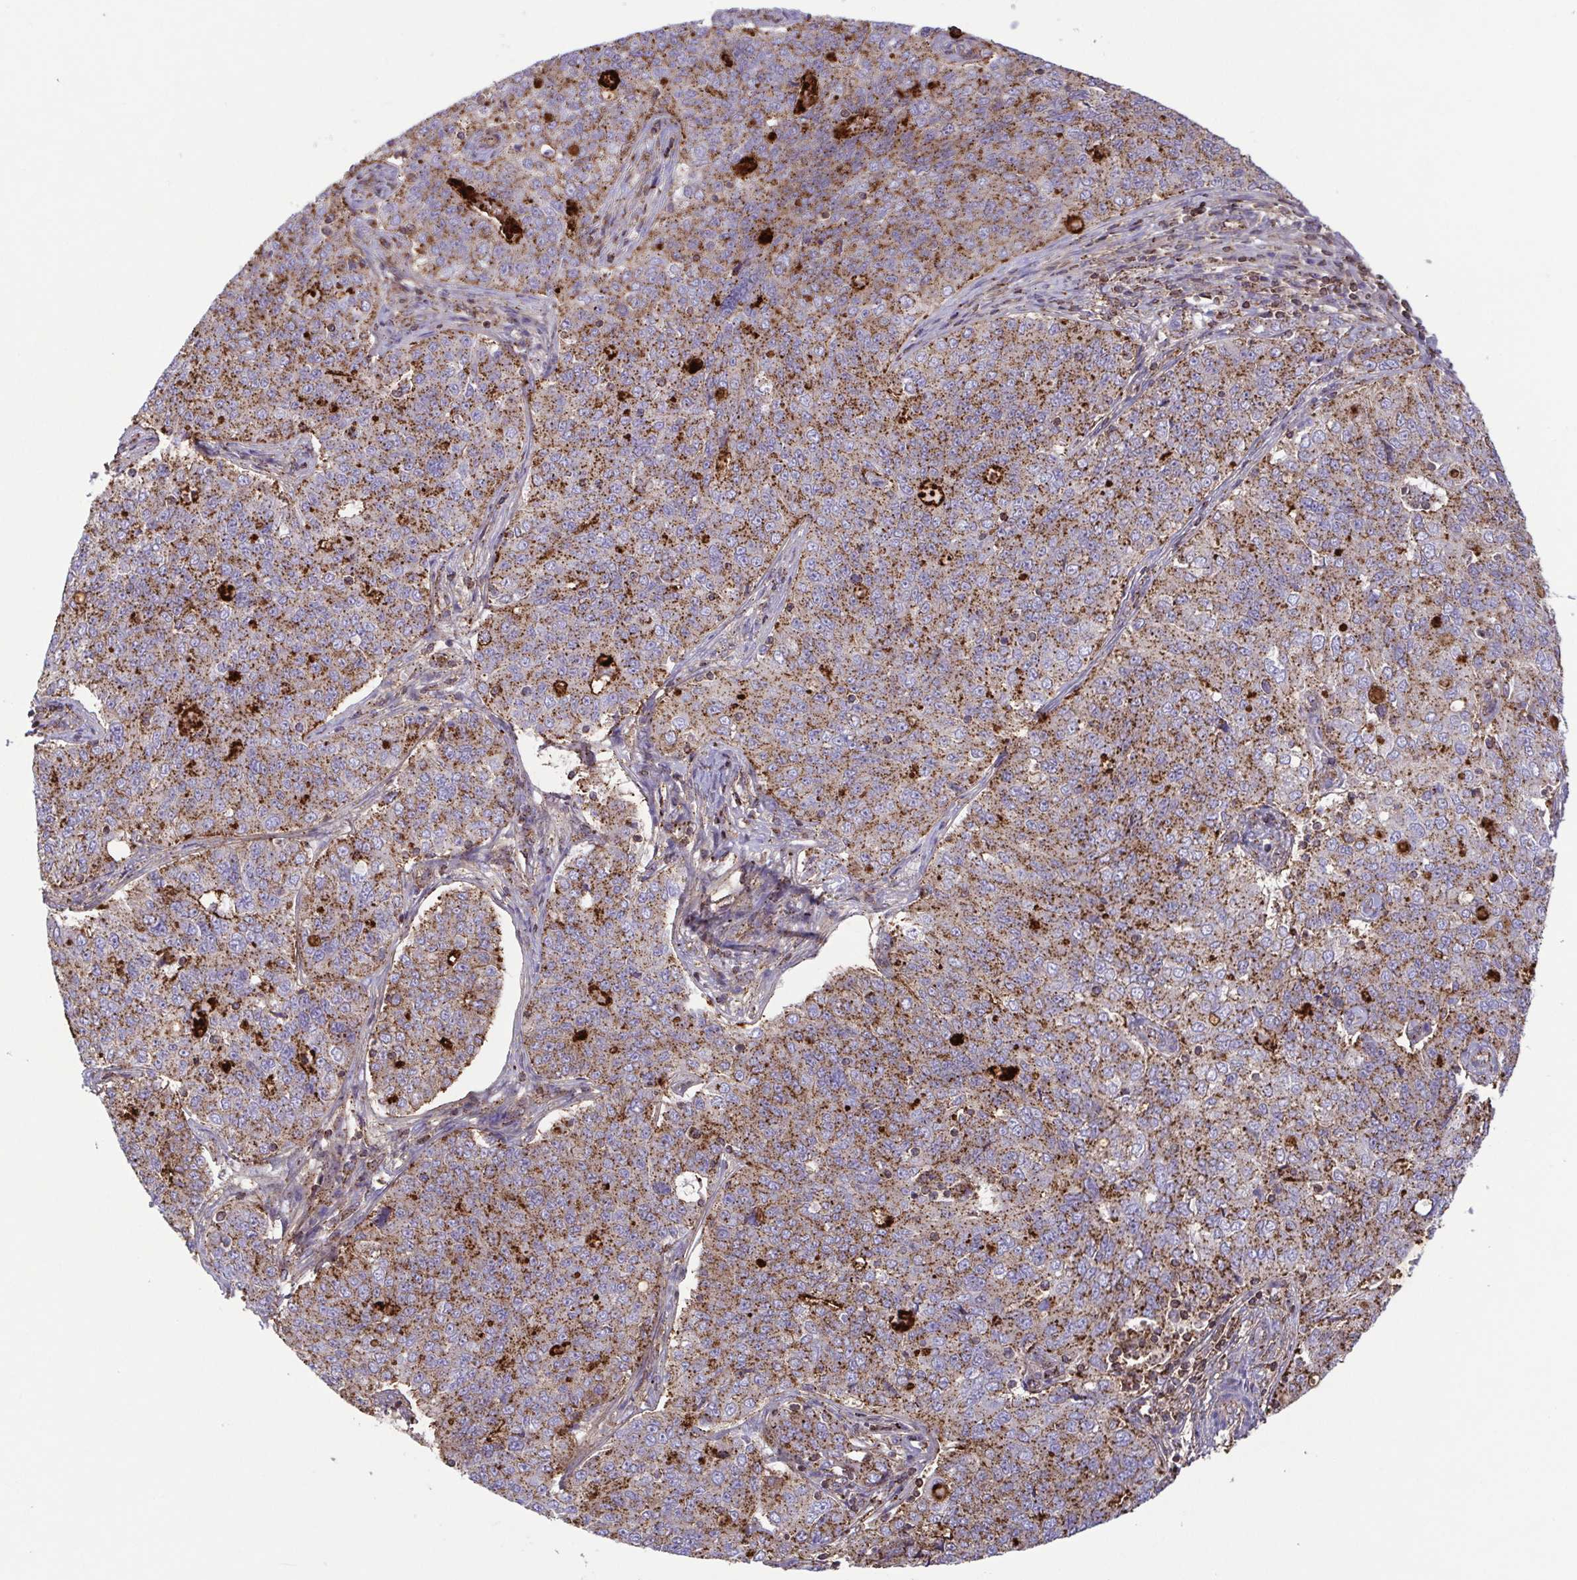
{"staining": {"intensity": "moderate", "quantity": ">75%", "location": "cytoplasmic/membranous"}, "tissue": "endometrial cancer", "cell_type": "Tumor cells", "image_type": "cancer", "snomed": [{"axis": "morphology", "description": "Adenocarcinoma, NOS"}, {"axis": "topography", "description": "Endometrium"}], "caption": "DAB (3,3'-diaminobenzidine) immunohistochemical staining of endometrial adenocarcinoma exhibits moderate cytoplasmic/membranous protein positivity in approximately >75% of tumor cells. The staining was performed using DAB (3,3'-diaminobenzidine) to visualize the protein expression in brown, while the nuclei were stained in blue with hematoxylin (Magnification: 20x).", "gene": "CHMP1B", "patient": {"sex": "female", "age": 43}}